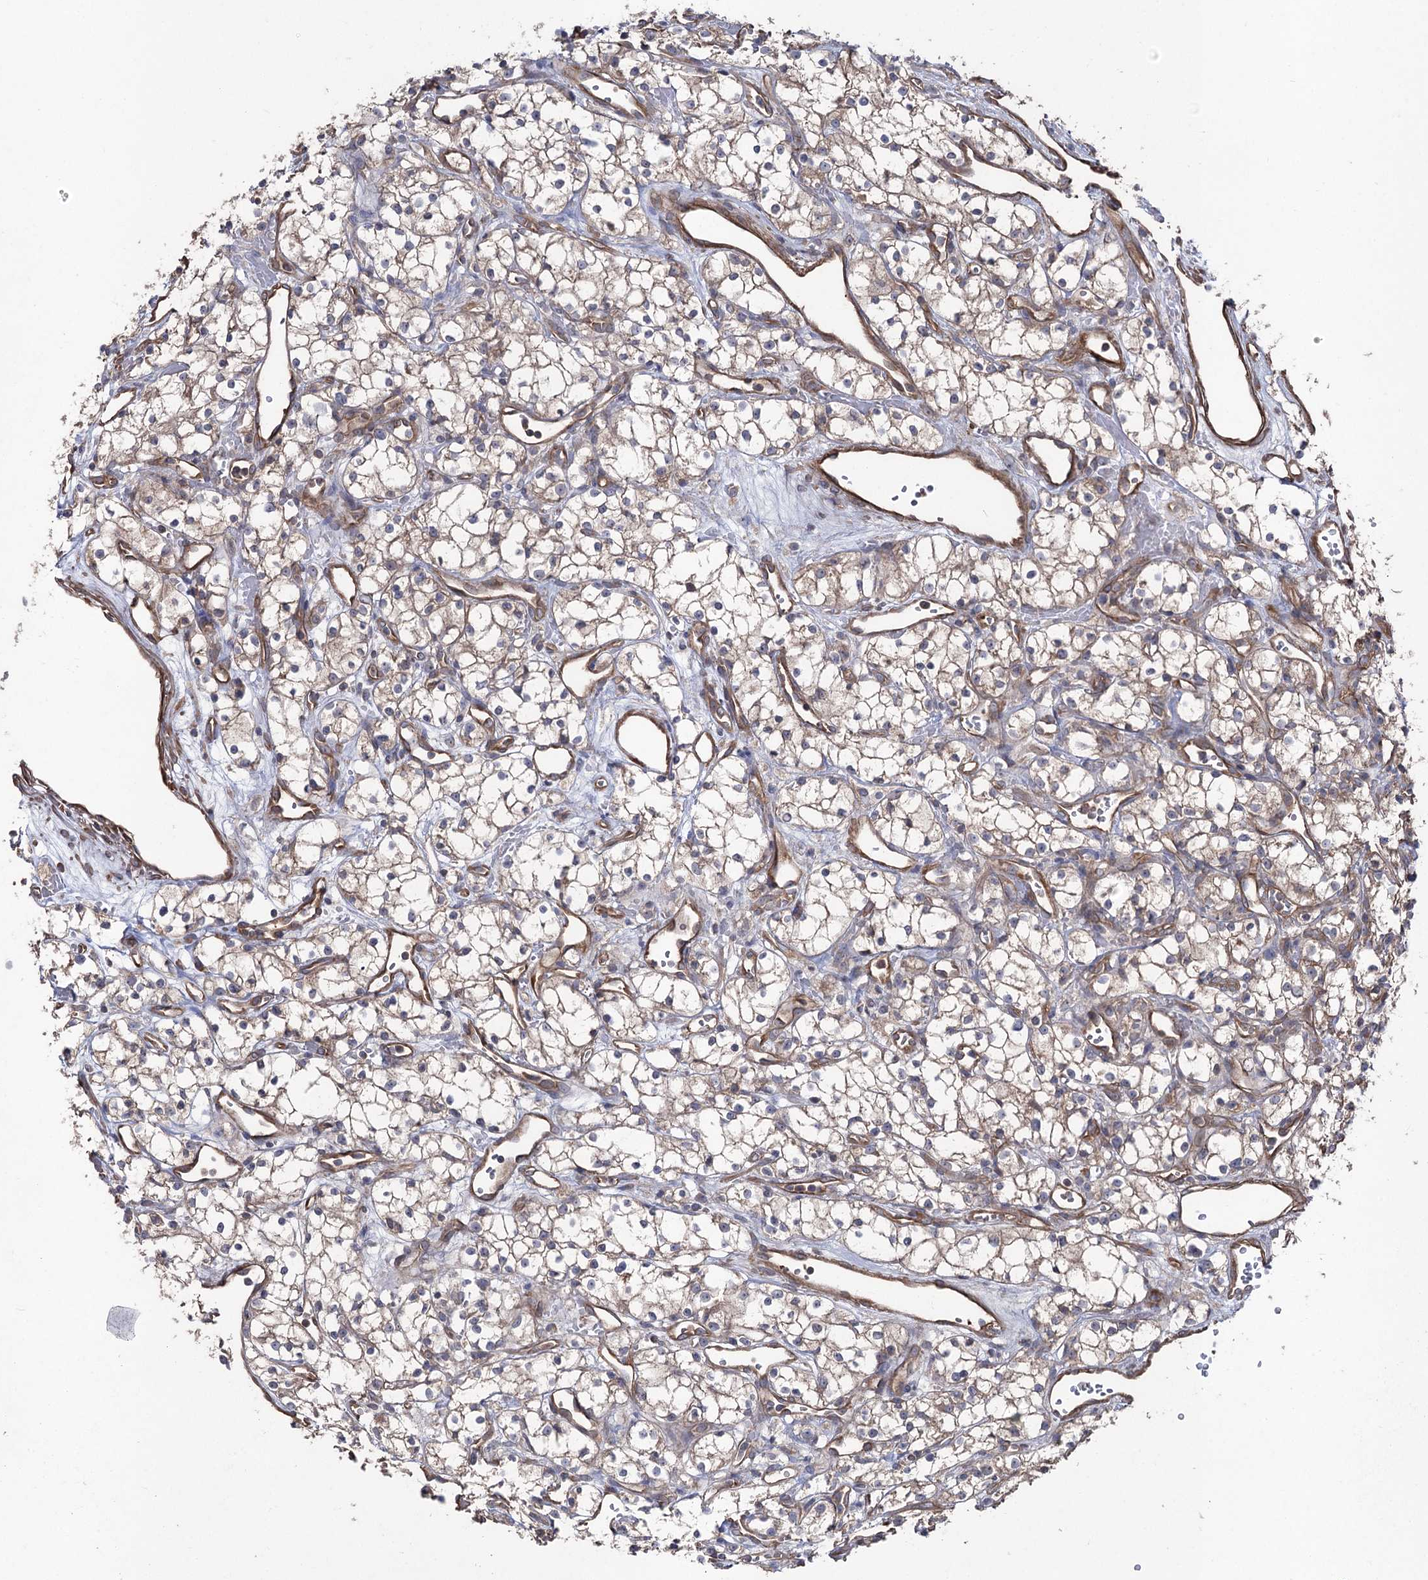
{"staining": {"intensity": "weak", "quantity": ">75%", "location": "cytoplasmic/membranous"}, "tissue": "renal cancer", "cell_type": "Tumor cells", "image_type": "cancer", "snomed": [{"axis": "morphology", "description": "Adenocarcinoma, NOS"}, {"axis": "topography", "description": "Kidney"}], "caption": "A high-resolution histopathology image shows IHC staining of renal cancer (adenocarcinoma), which shows weak cytoplasmic/membranous staining in approximately >75% of tumor cells. (IHC, brightfield microscopy, high magnification).", "gene": "LARS2", "patient": {"sex": "male", "age": 59}}